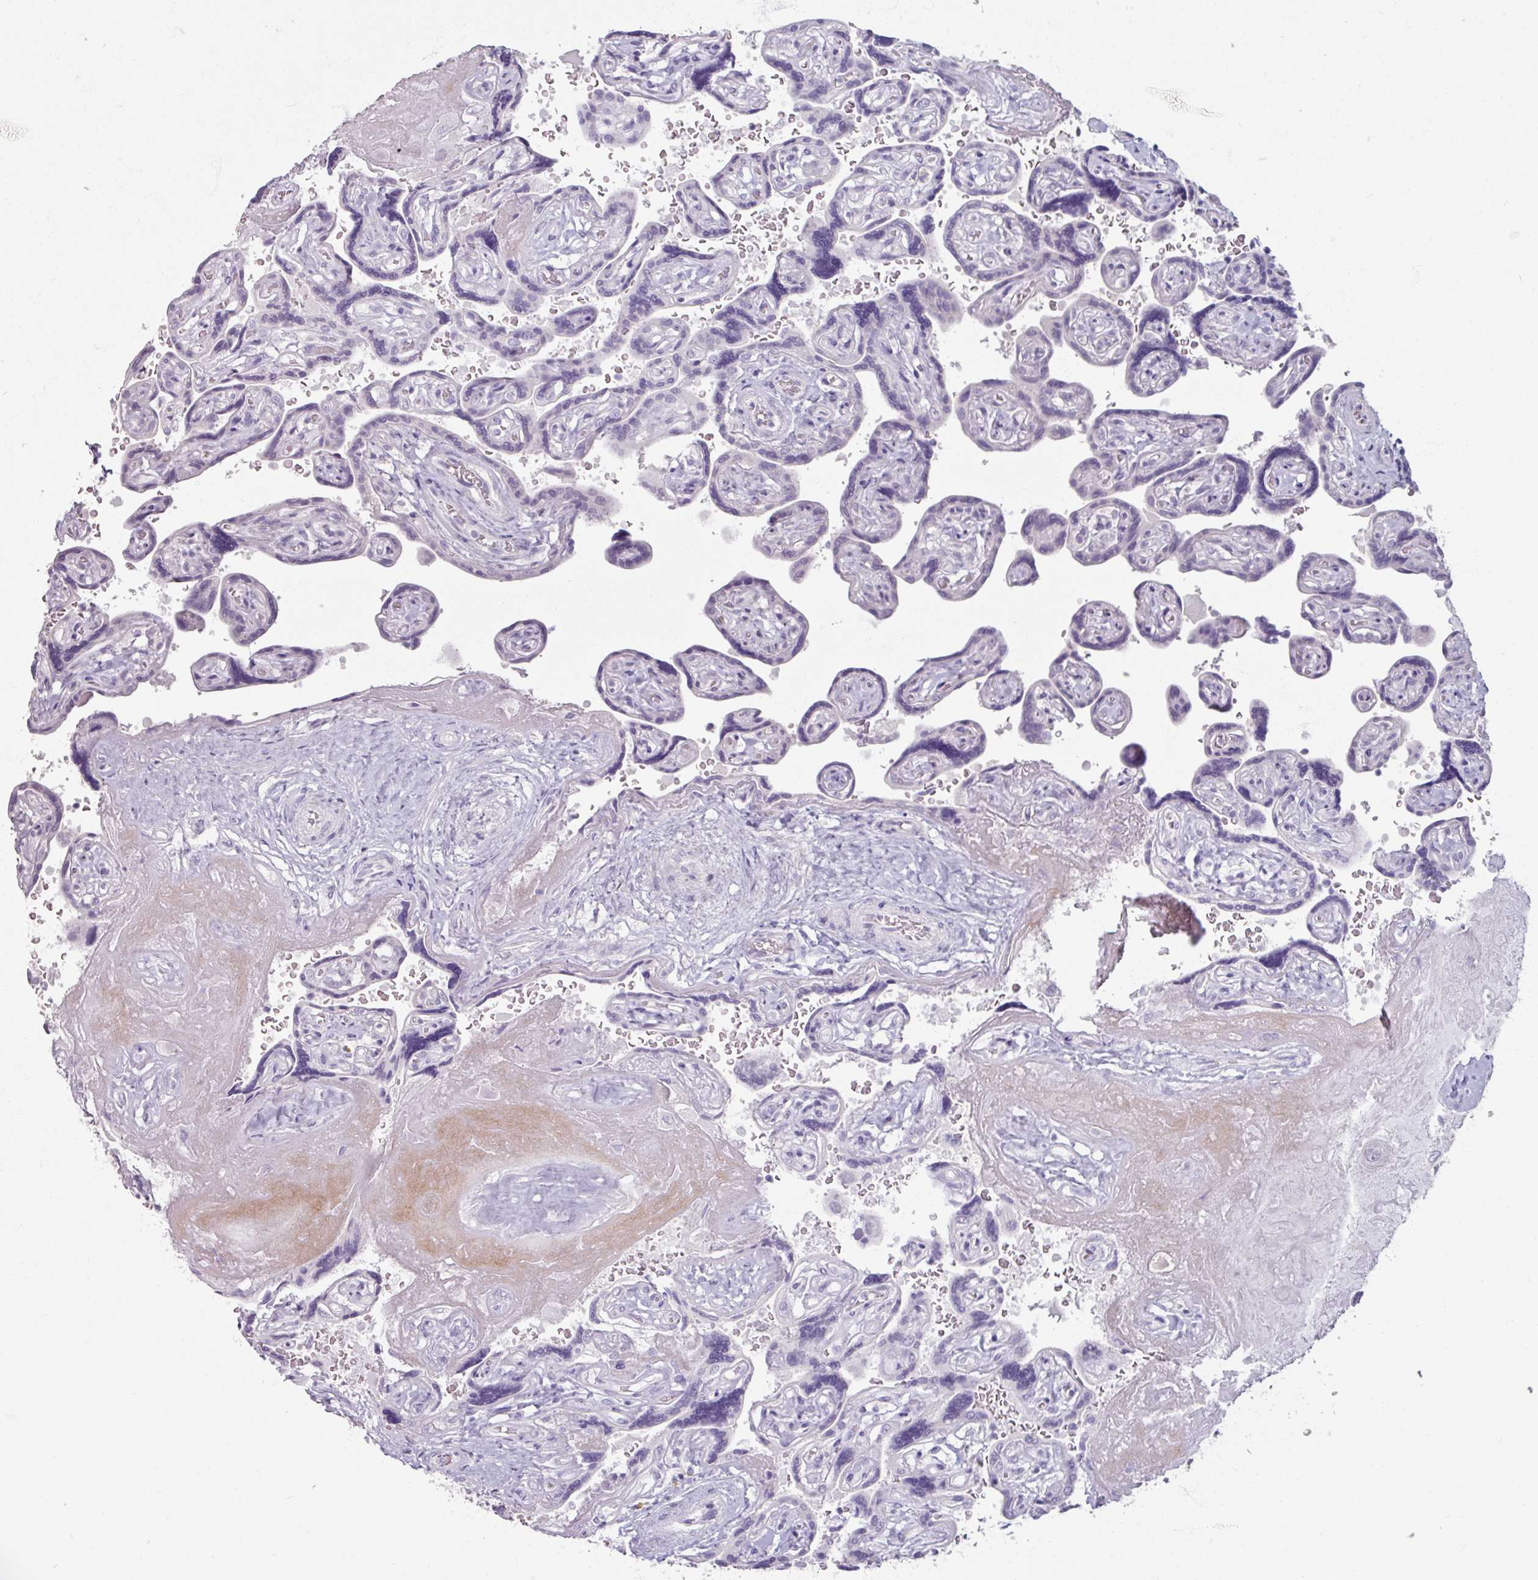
{"staining": {"intensity": "negative", "quantity": "none", "location": "none"}, "tissue": "placenta", "cell_type": "Trophoblastic cells", "image_type": "normal", "snomed": [{"axis": "morphology", "description": "Normal tissue, NOS"}, {"axis": "topography", "description": "Placenta"}], "caption": "This is a micrograph of immunohistochemistry staining of unremarkable placenta, which shows no positivity in trophoblastic cells. (IHC, brightfield microscopy, high magnification).", "gene": "SLC27A5", "patient": {"sex": "female", "age": 32}}